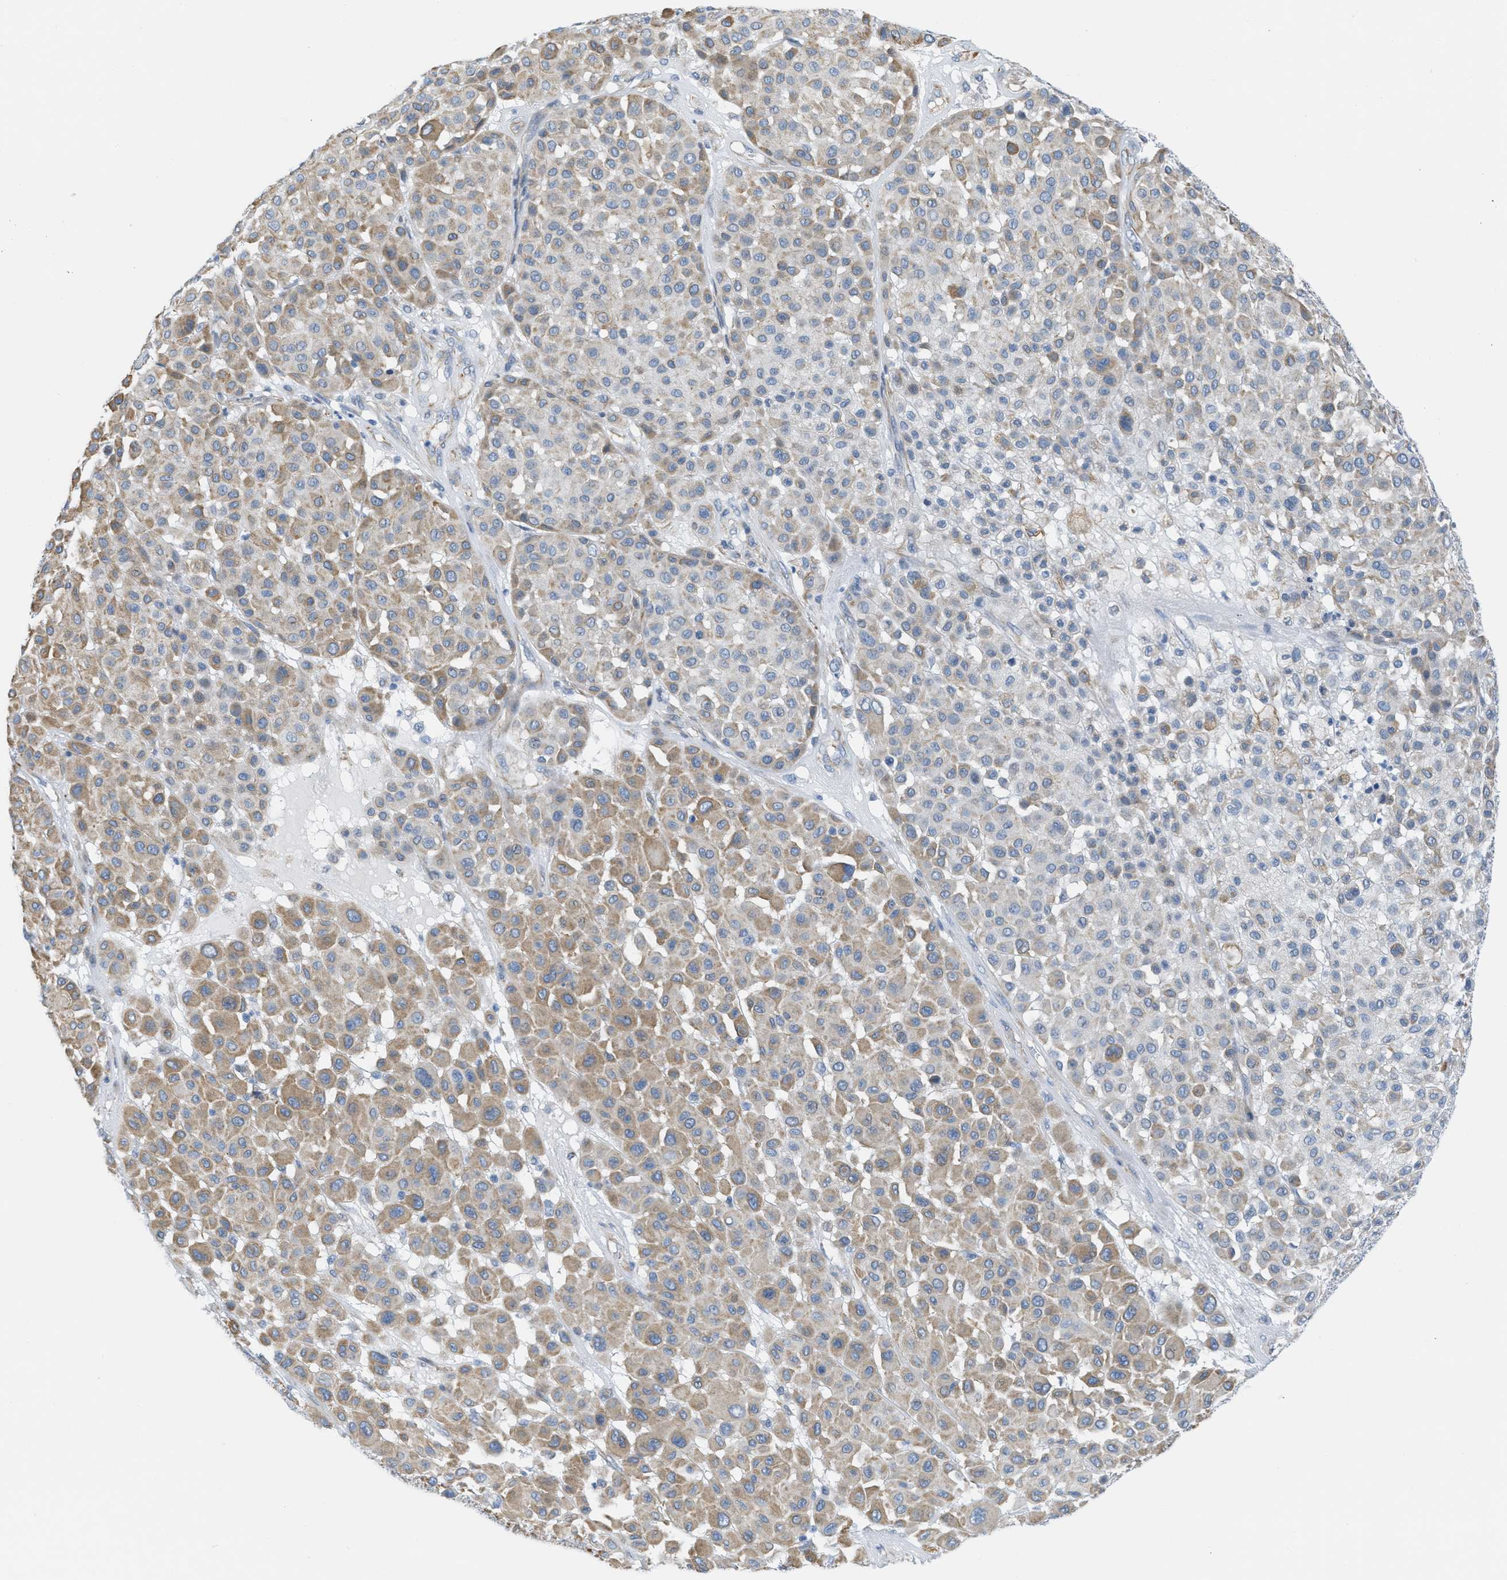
{"staining": {"intensity": "weak", "quantity": "25%-75%", "location": "cytoplasmic/membranous"}, "tissue": "melanoma", "cell_type": "Tumor cells", "image_type": "cancer", "snomed": [{"axis": "morphology", "description": "Malignant melanoma, Metastatic site"}, {"axis": "topography", "description": "Soft tissue"}], "caption": "About 25%-75% of tumor cells in human melanoma reveal weak cytoplasmic/membranous protein staining as visualized by brown immunohistochemical staining.", "gene": "SLC12A1", "patient": {"sex": "male", "age": 41}}